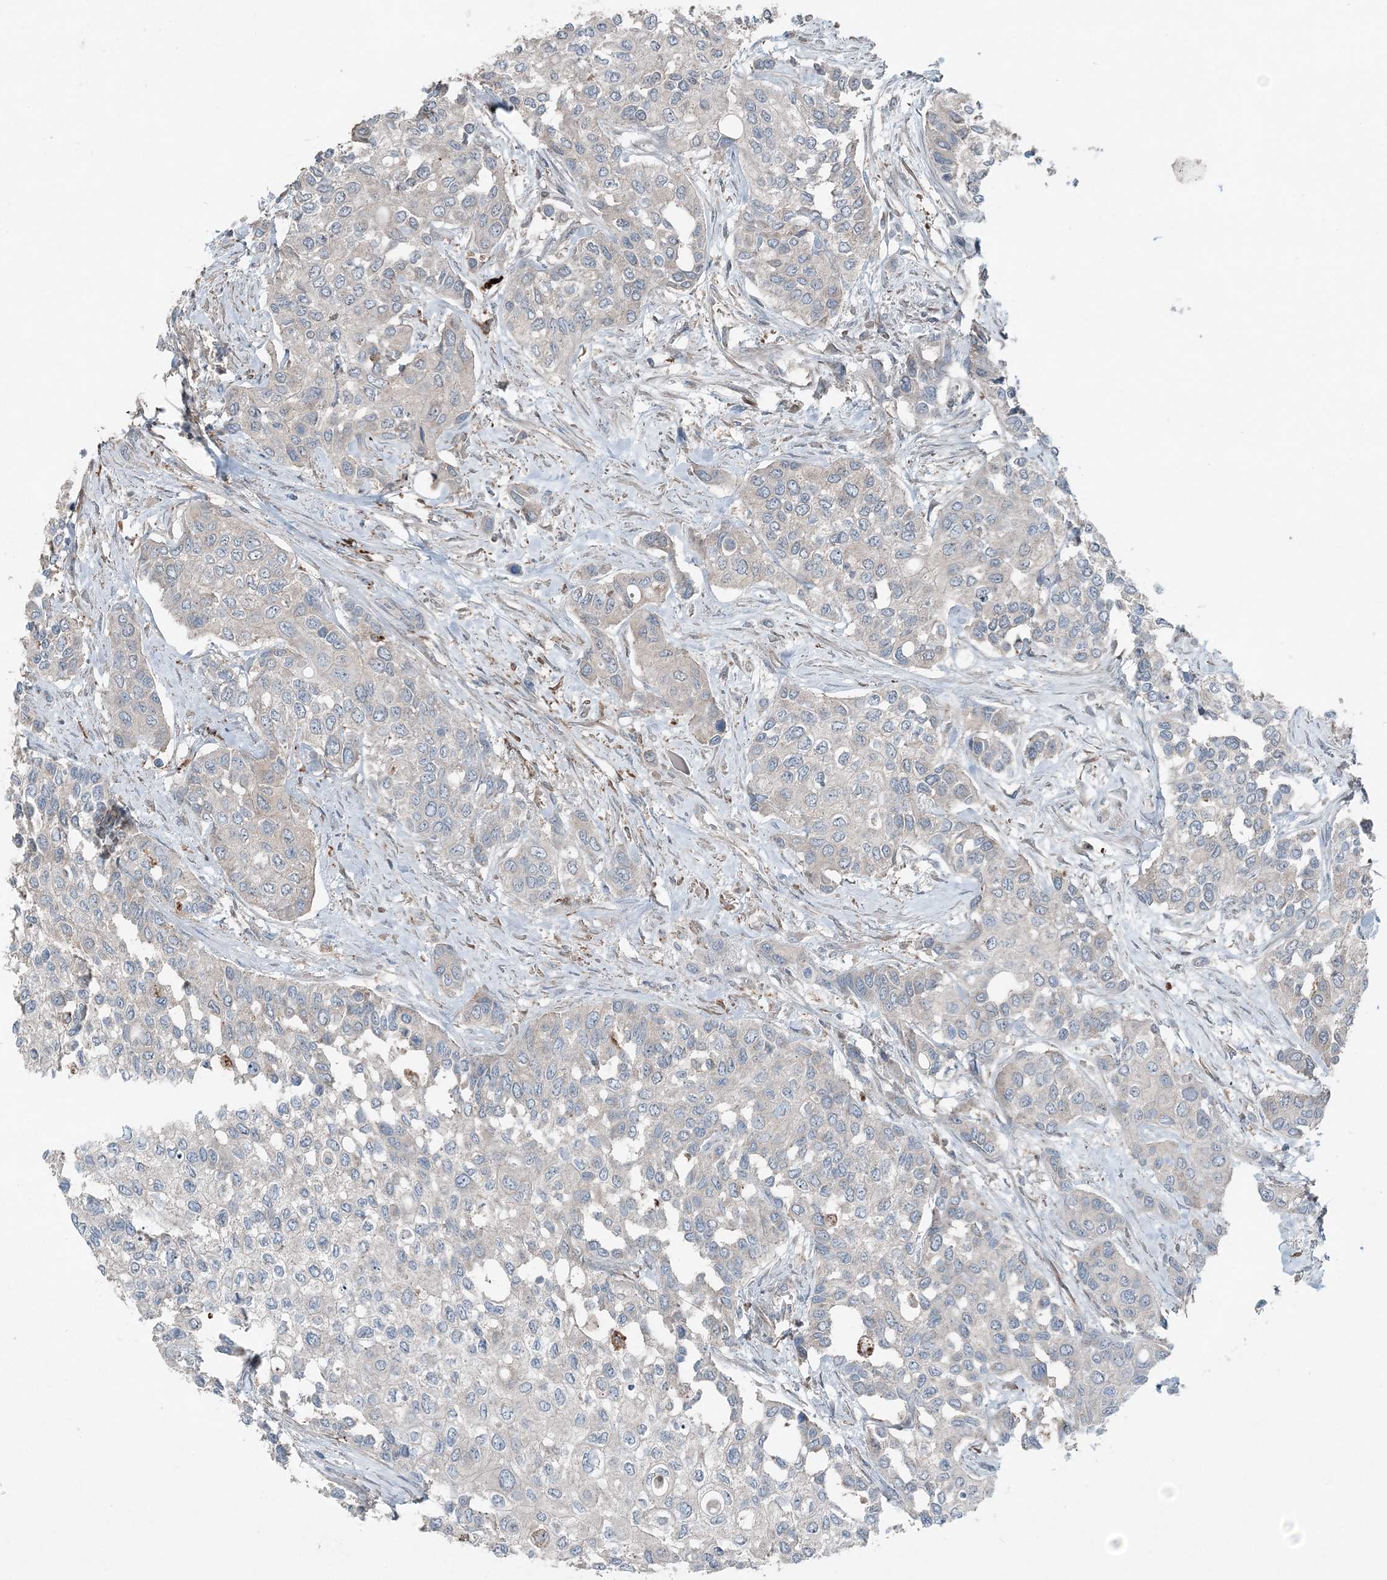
{"staining": {"intensity": "negative", "quantity": "none", "location": "none"}, "tissue": "urothelial cancer", "cell_type": "Tumor cells", "image_type": "cancer", "snomed": [{"axis": "morphology", "description": "Normal tissue, NOS"}, {"axis": "morphology", "description": "Urothelial carcinoma, High grade"}, {"axis": "topography", "description": "Vascular tissue"}, {"axis": "topography", "description": "Urinary bladder"}], "caption": "Tumor cells are negative for protein expression in human urothelial carcinoma (high-grade).", "gene": "KY", "patient": {"sex": "female", "age": 56}}